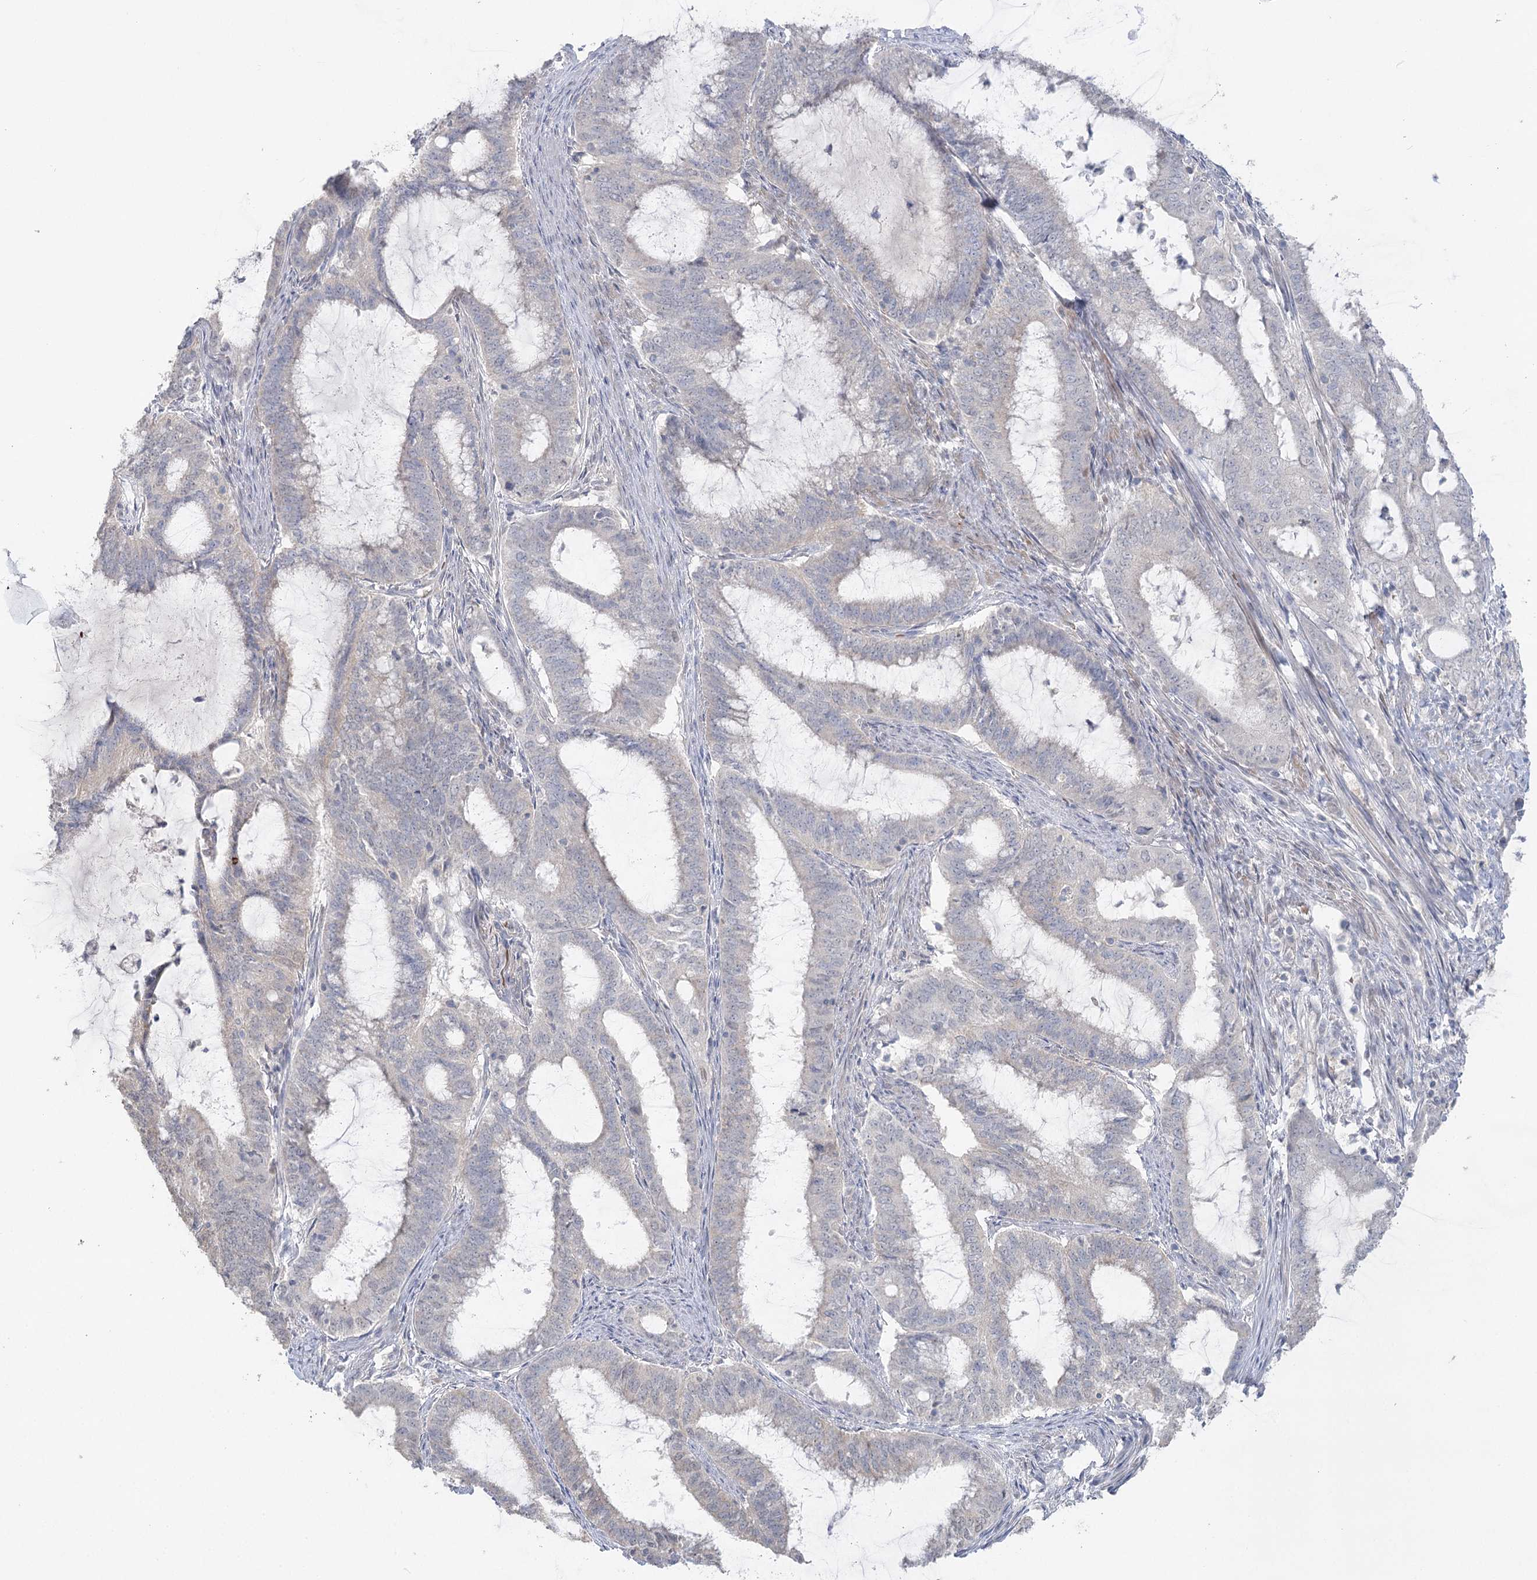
{"staining": {"intensity": "negative", "quantity": "none", "location": "none"}, "tissue": "endometrial cancer", "cell_type": "Tumor cells", "image_type": "cancer", "snomed": [{"axis": "morphology", "description": "Adenocarcinoma, NOS"}, {"axis": "topography", "description": "Endometrium"}], "caption": "The IHC micrograph has no significant positivity in tumor cells of endometrial cancer (adenocarcinoma) tissue.", "gene": "TRAF3IP1", "patient": {"sex": "female", "age": 51}}